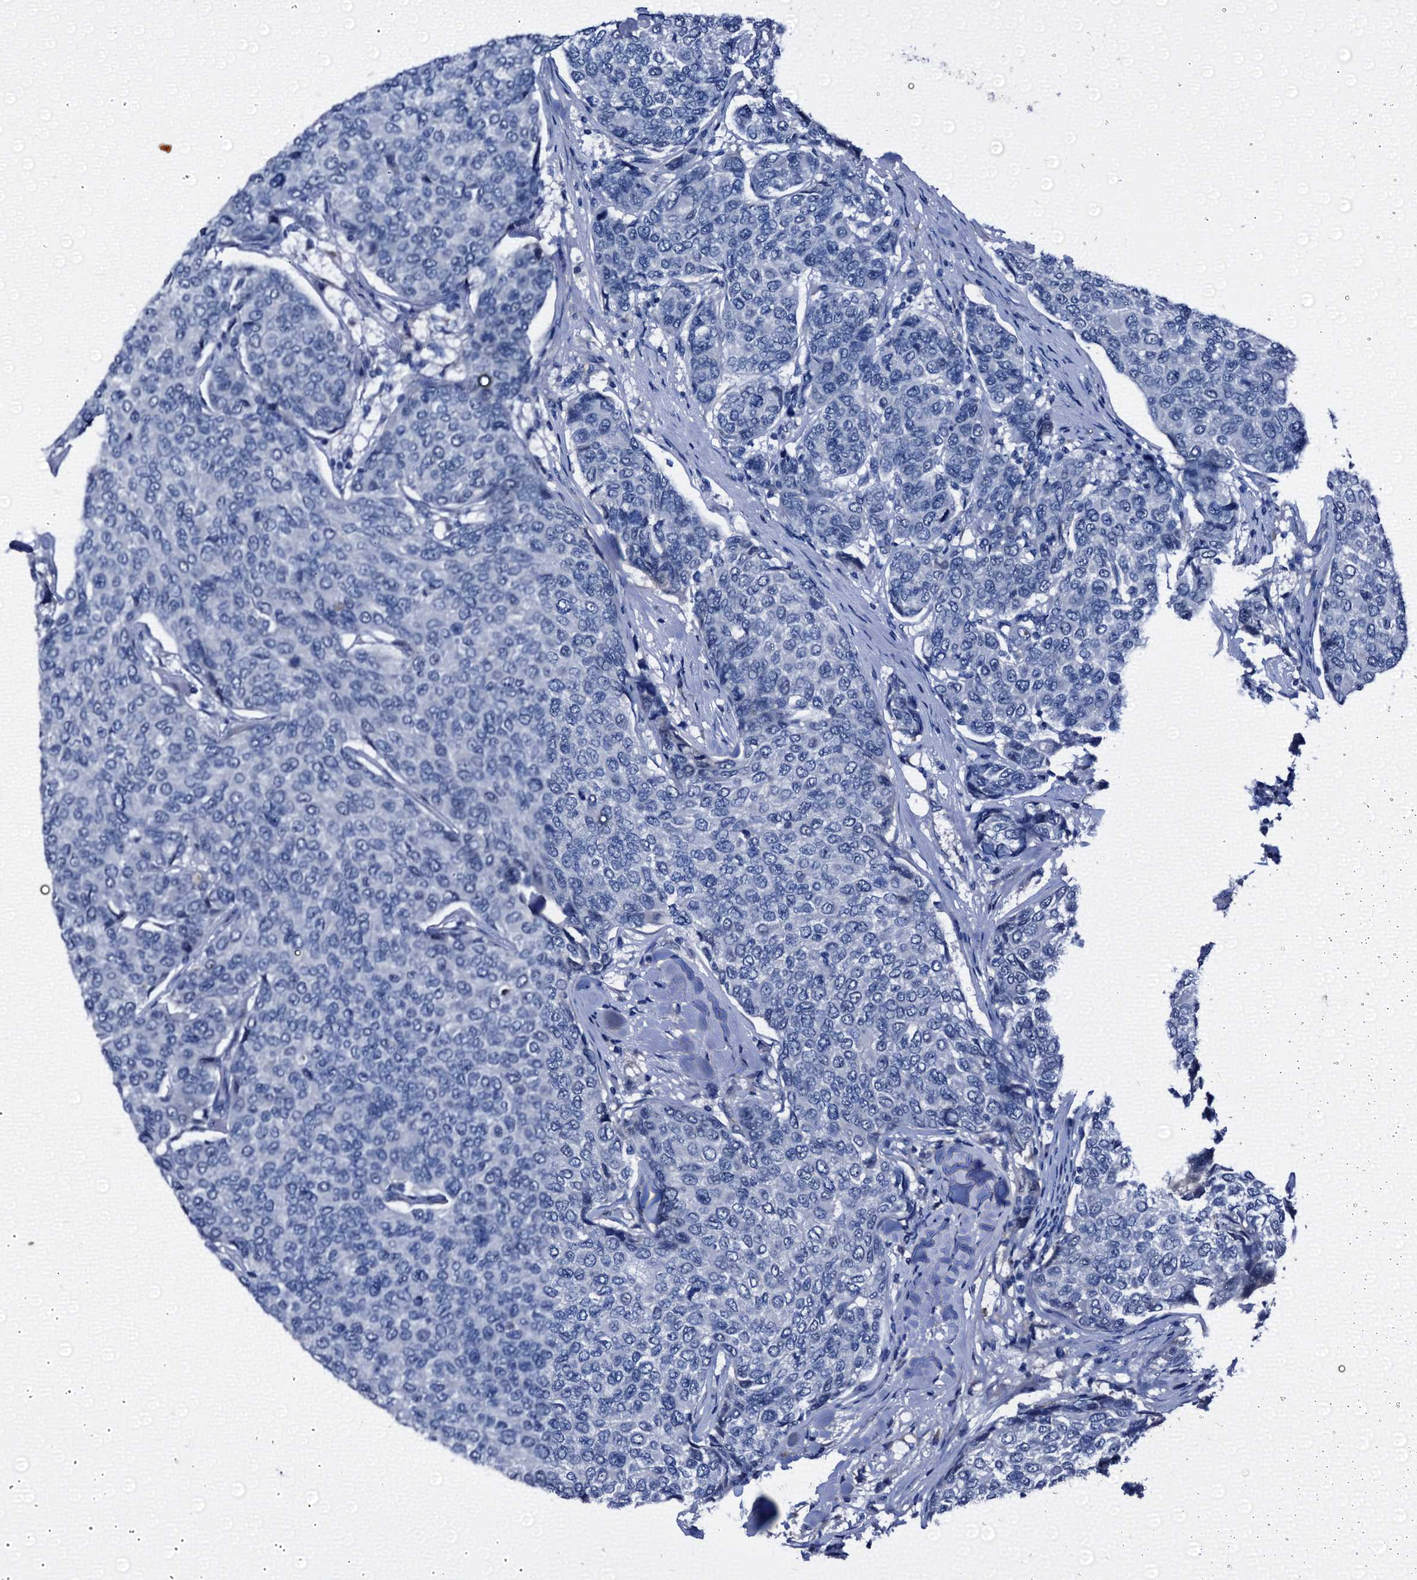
{"staining": {"intensity": "negative", "quantity": "none", "location": "none"}, "tissue": "breast cancer", "cell_type": "Tumor cells", "image_type": "cancer", "snomed": [{"axis": "morphology", "description": "Duct carcinoma"}, {"axis": "topography", "description": "Breast"}], "caption": "Tumor cells are negative for brown protein staining in breast cancer (intraductal carcinoma). The staining was performed using DAB to visualize the protein expression in brown, while the nuclei were stained in blue with hematoxylin (Magnification: 20x).", "gene": "EMG1", "patient": {"sex": "female", "age": 55}}